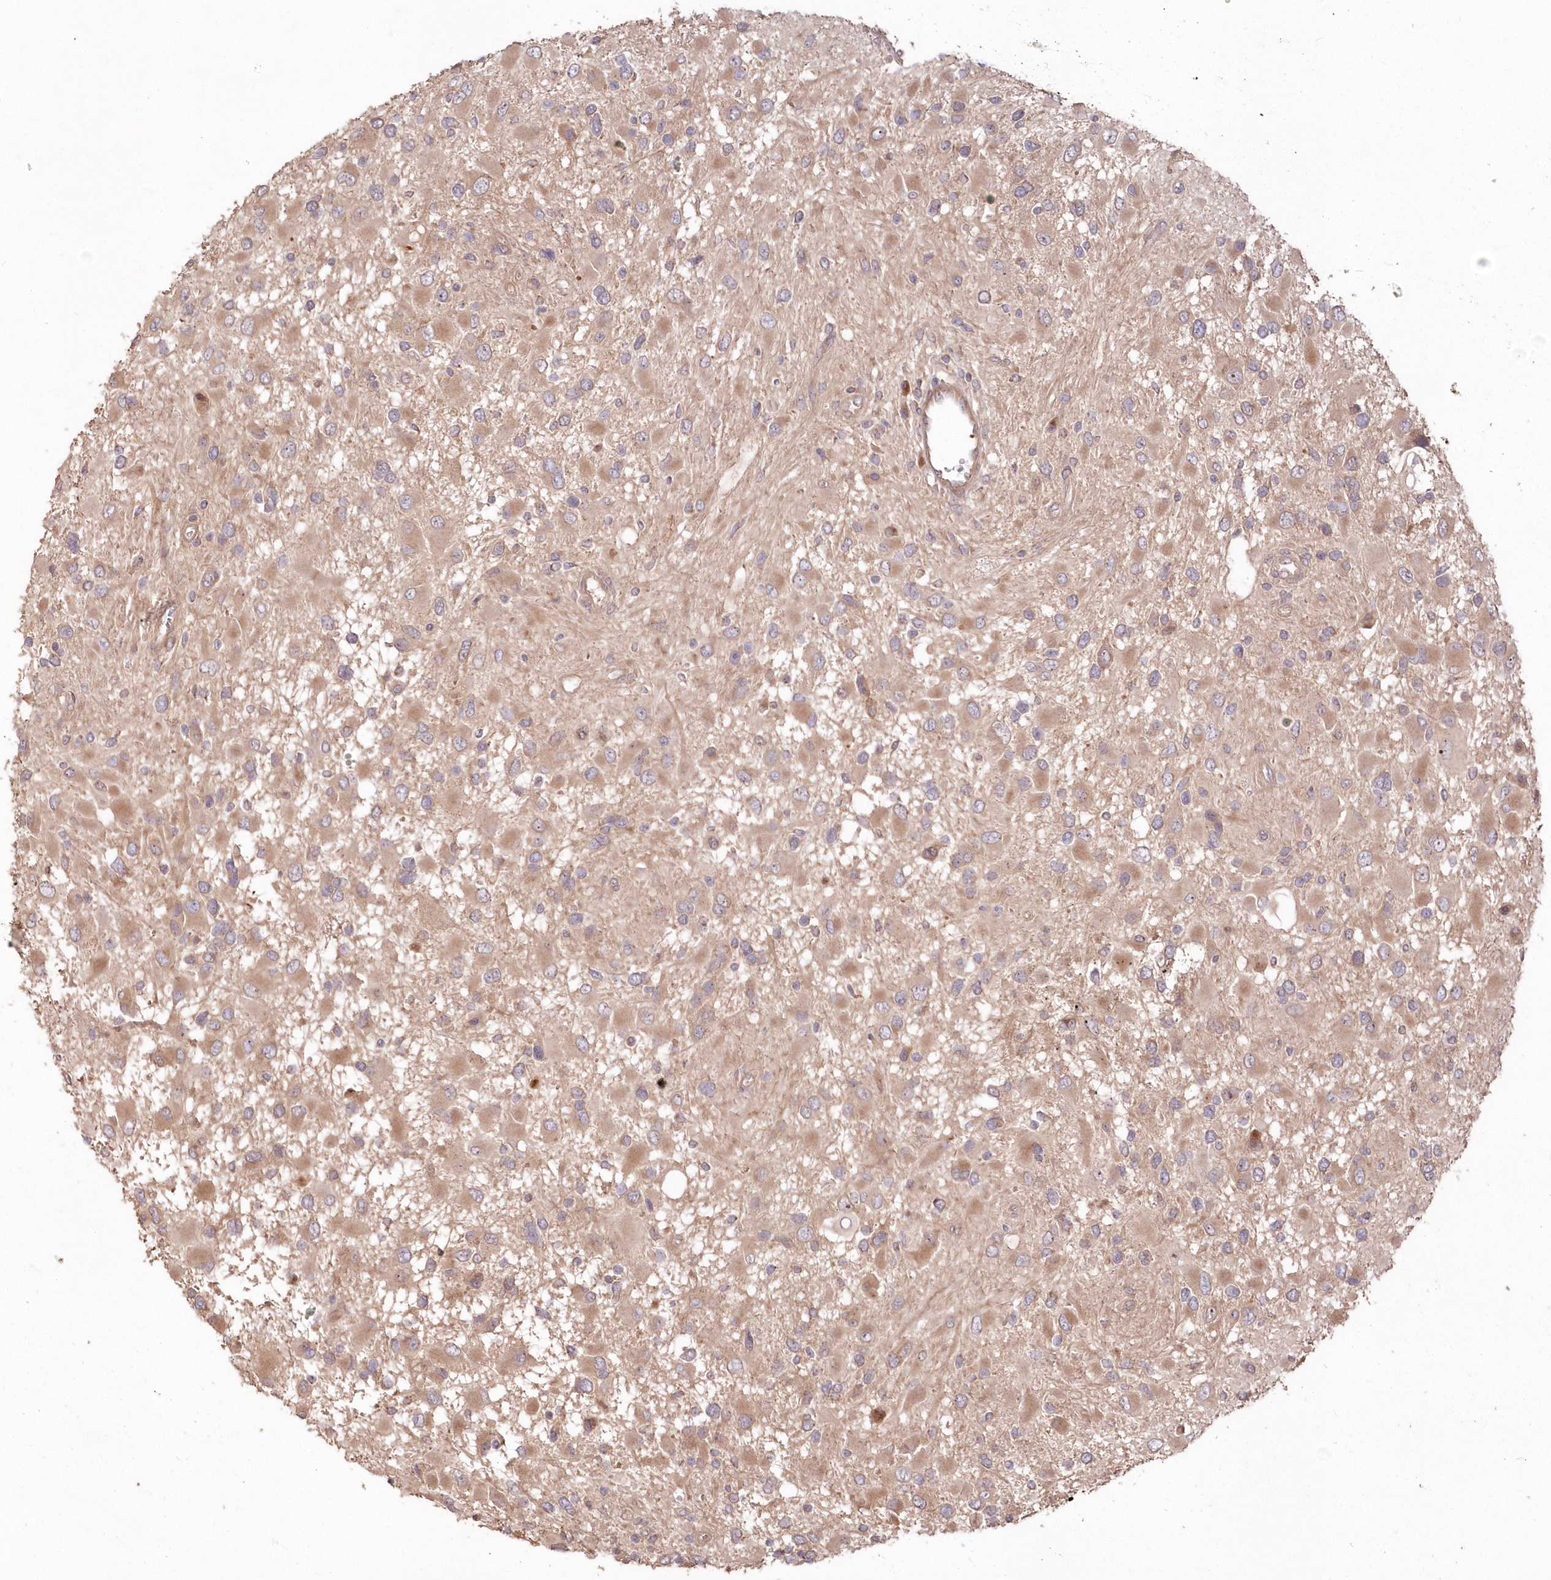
{"staining": {"intensity": "weak", "quantity": "<25%", "location": "cytoplasmic/membranous"}, "tissue": "glioma", "cell_type": "Tumor cells", "image_type": "cancer", "snomed": [{"axis": "morphology", "description": "Glioma, malignant, High grade"}, {"axis": "topography", "description": "Brain"}], "caption": "A high-resolution image shows immunohistochemistry (IHC) staining of glioma, which demonstrates no significant expression in tumor cells.", "gene": "TBCA", "patient": {"sex": "male", "age": 53}}